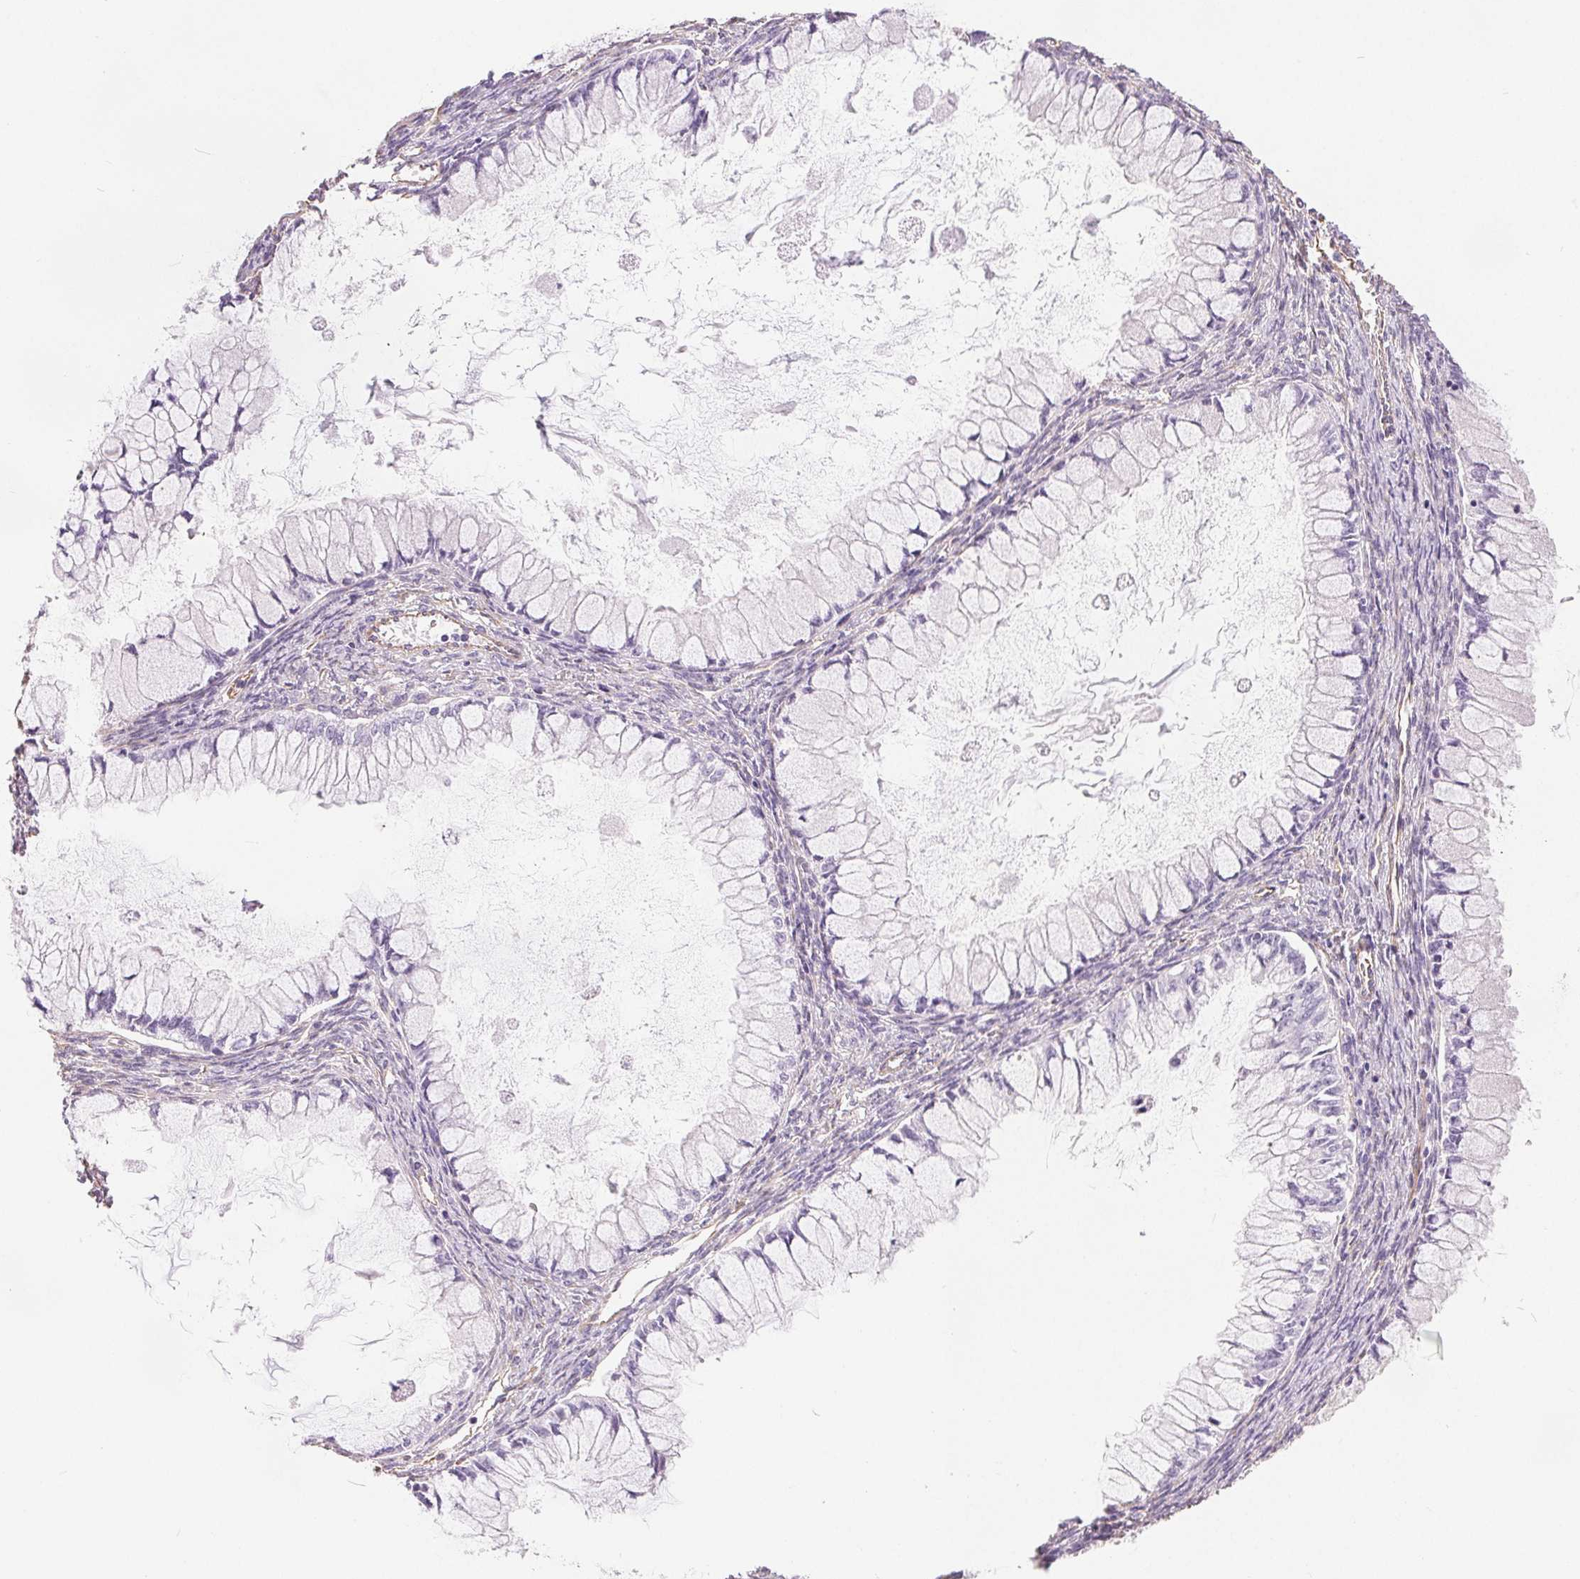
{"staining": {"intensity": "negative", "quantity": "none", "location": "none"}, "tissue": "ovarian cancer", "cell_type": "Tumor cells", "image_type": "cancer", "snomed": [{"axis": "morphology", "description": "Cystadenocarcinoma, mucinous, NOS"}, {"axis": "topography", "description": "Ovary"}], "caption": "Protein analysis of ovarian cancer (mucinous cystadenocarcinoma) exhibits no significant staining in tumor cells. (Immunohistochemistry (ihc), brightfield microscopy, high magnification).", "gene": "GFAP", "patient": {"sex": "female", "age": 34}}